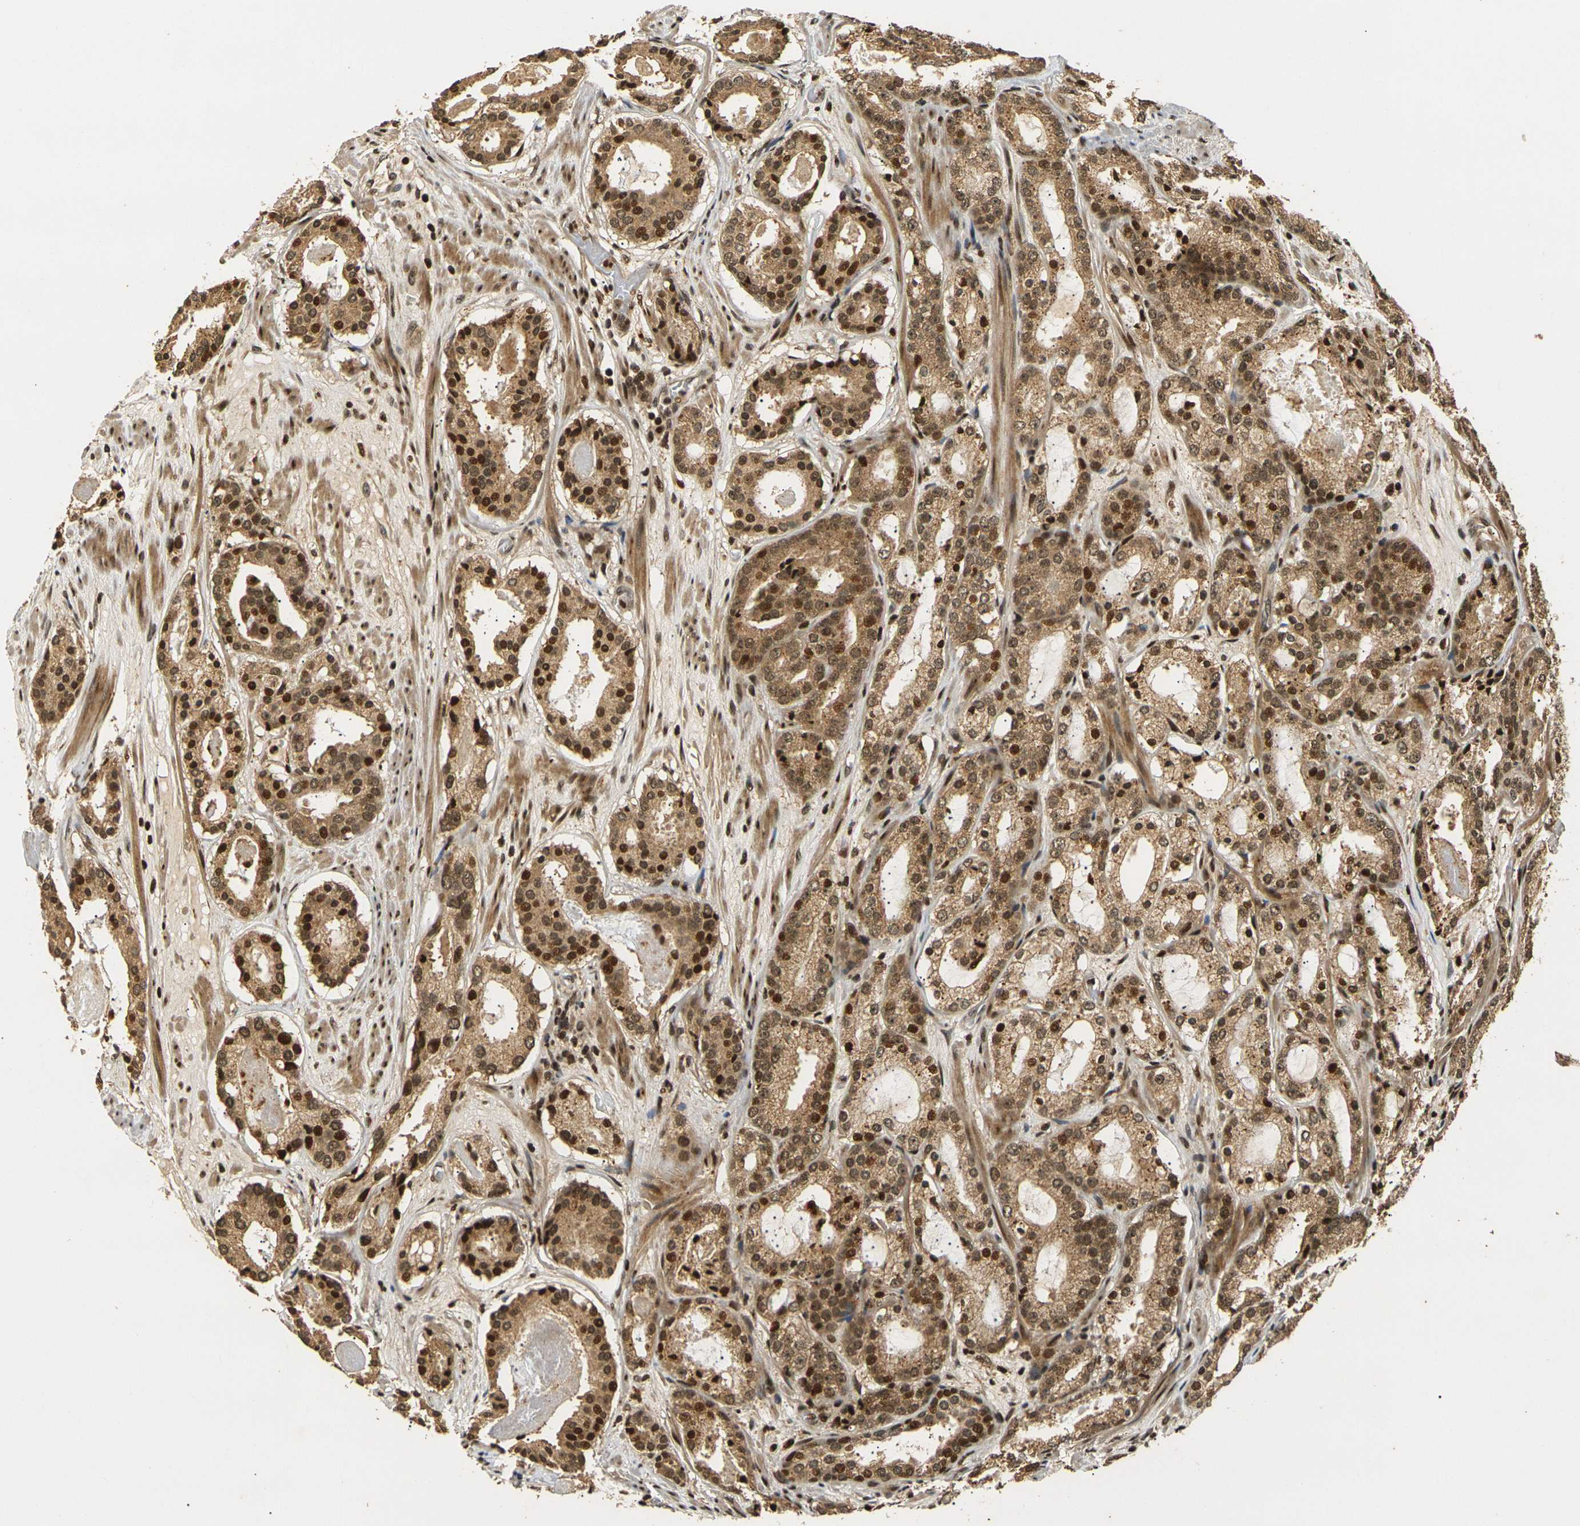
{"staining": {"intensity": "strong", "quantity": ">75%", "location": "cytoplasmic/membranous,nuclear"}, "tissue": "prostate cancer", "cell_type": "Tumor cells", "image_type": "cancer", "snomed": [{"axis": "morphology", "description": "Adenocarcinoma, Low grade"}, {"axis": "topography", "description": "Prostate"}], "caption": "This photomicrograph exhibits prostate low-grade adenocarcinoma stained with immunohistochemistry (IHC) to label a protein in brown. The cytoplasmic/membranous and nuclear of tumor cells show strong positivity for the protein. Nuclei are counter-stained blue.", "gene": "ACTL6A", "patient": {"sex": "male", "age": 69}}